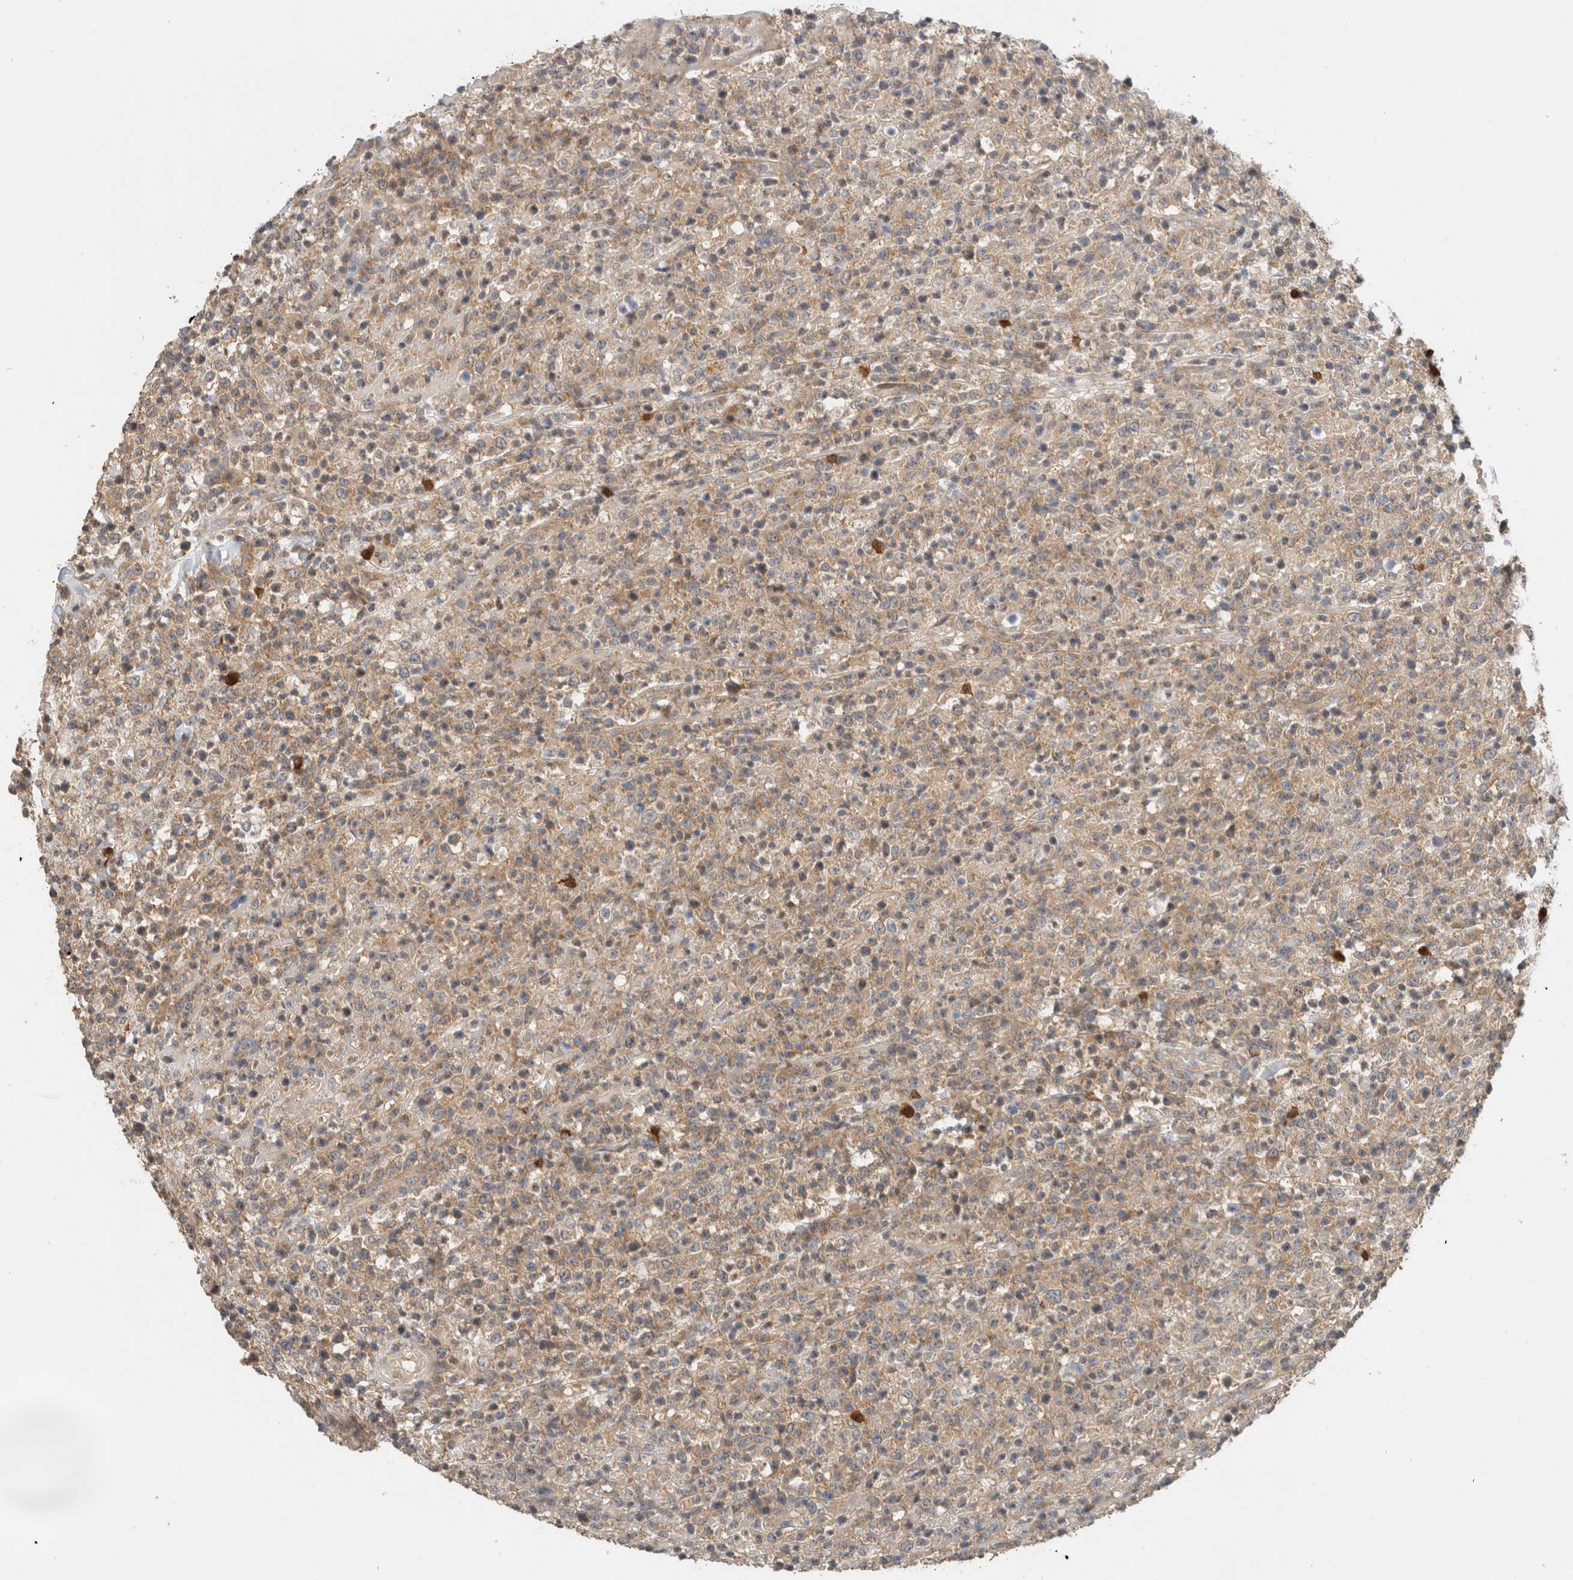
{"staining": {"intensity": "weak", "quantity": ">75%", "location": "cytoplasmic/membranous"}, "tissue": "lymphoma", "cell_type": "Tumor cells", "image_type": "cancer", "snomed": [{"axis": "morphology", "description": "Malignant lymphoma, non-Hodgkin's type, High grade"}, {"axis": "topography", "description": "Colon"}], "caption": "IHC (DAB) staining of human lymphoma exhibits weak cytoplasmic/membranous protein positivity in approximately >75% of tumor cells. (Brightfield microscopy of DAB IHC at high magnification).", "gene": "PUM1", "patient": {"sex": "female", "age": 53}}